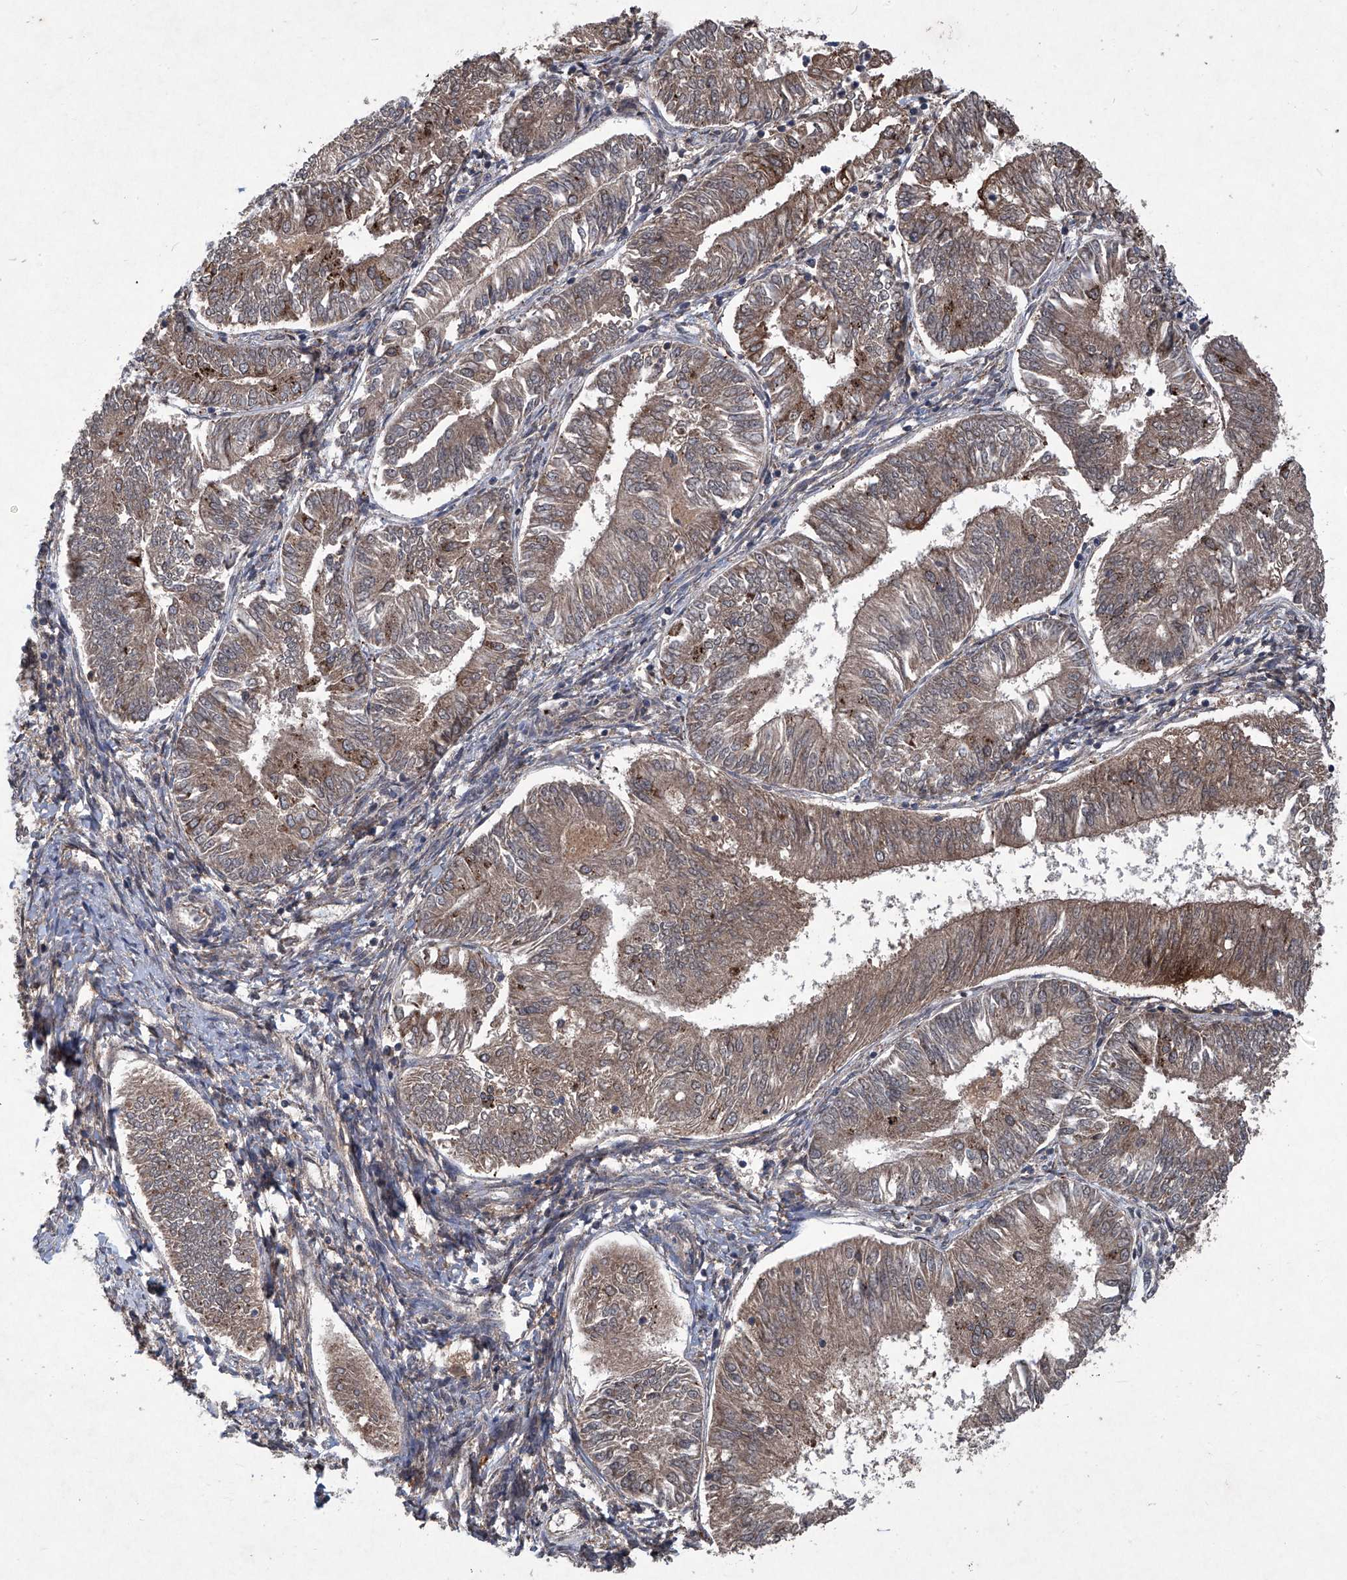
{"staining": {"intensity": "moderate", "quantity": ">75%", "location": "cytoplasmic/membranous"}, "tissue": "endometrial cancer", "cell_type": "Tumor cells", "image_type": "cancer", "snomed": [{"axis": "morphology", "description": "Adenocarcinoma, NOS"}, {"axis": "topography", "description": "Endometrium"}], "caption": "An immunohistochemistry (IHC) image of neoplastic tissue is shown. Protein staining in brown shows moderate cytoplasmic/membranous positivity in endometrial cancer within tumor cells.", "gene": "SUMF2", "patient": {"sex": "female", "age": 58}}